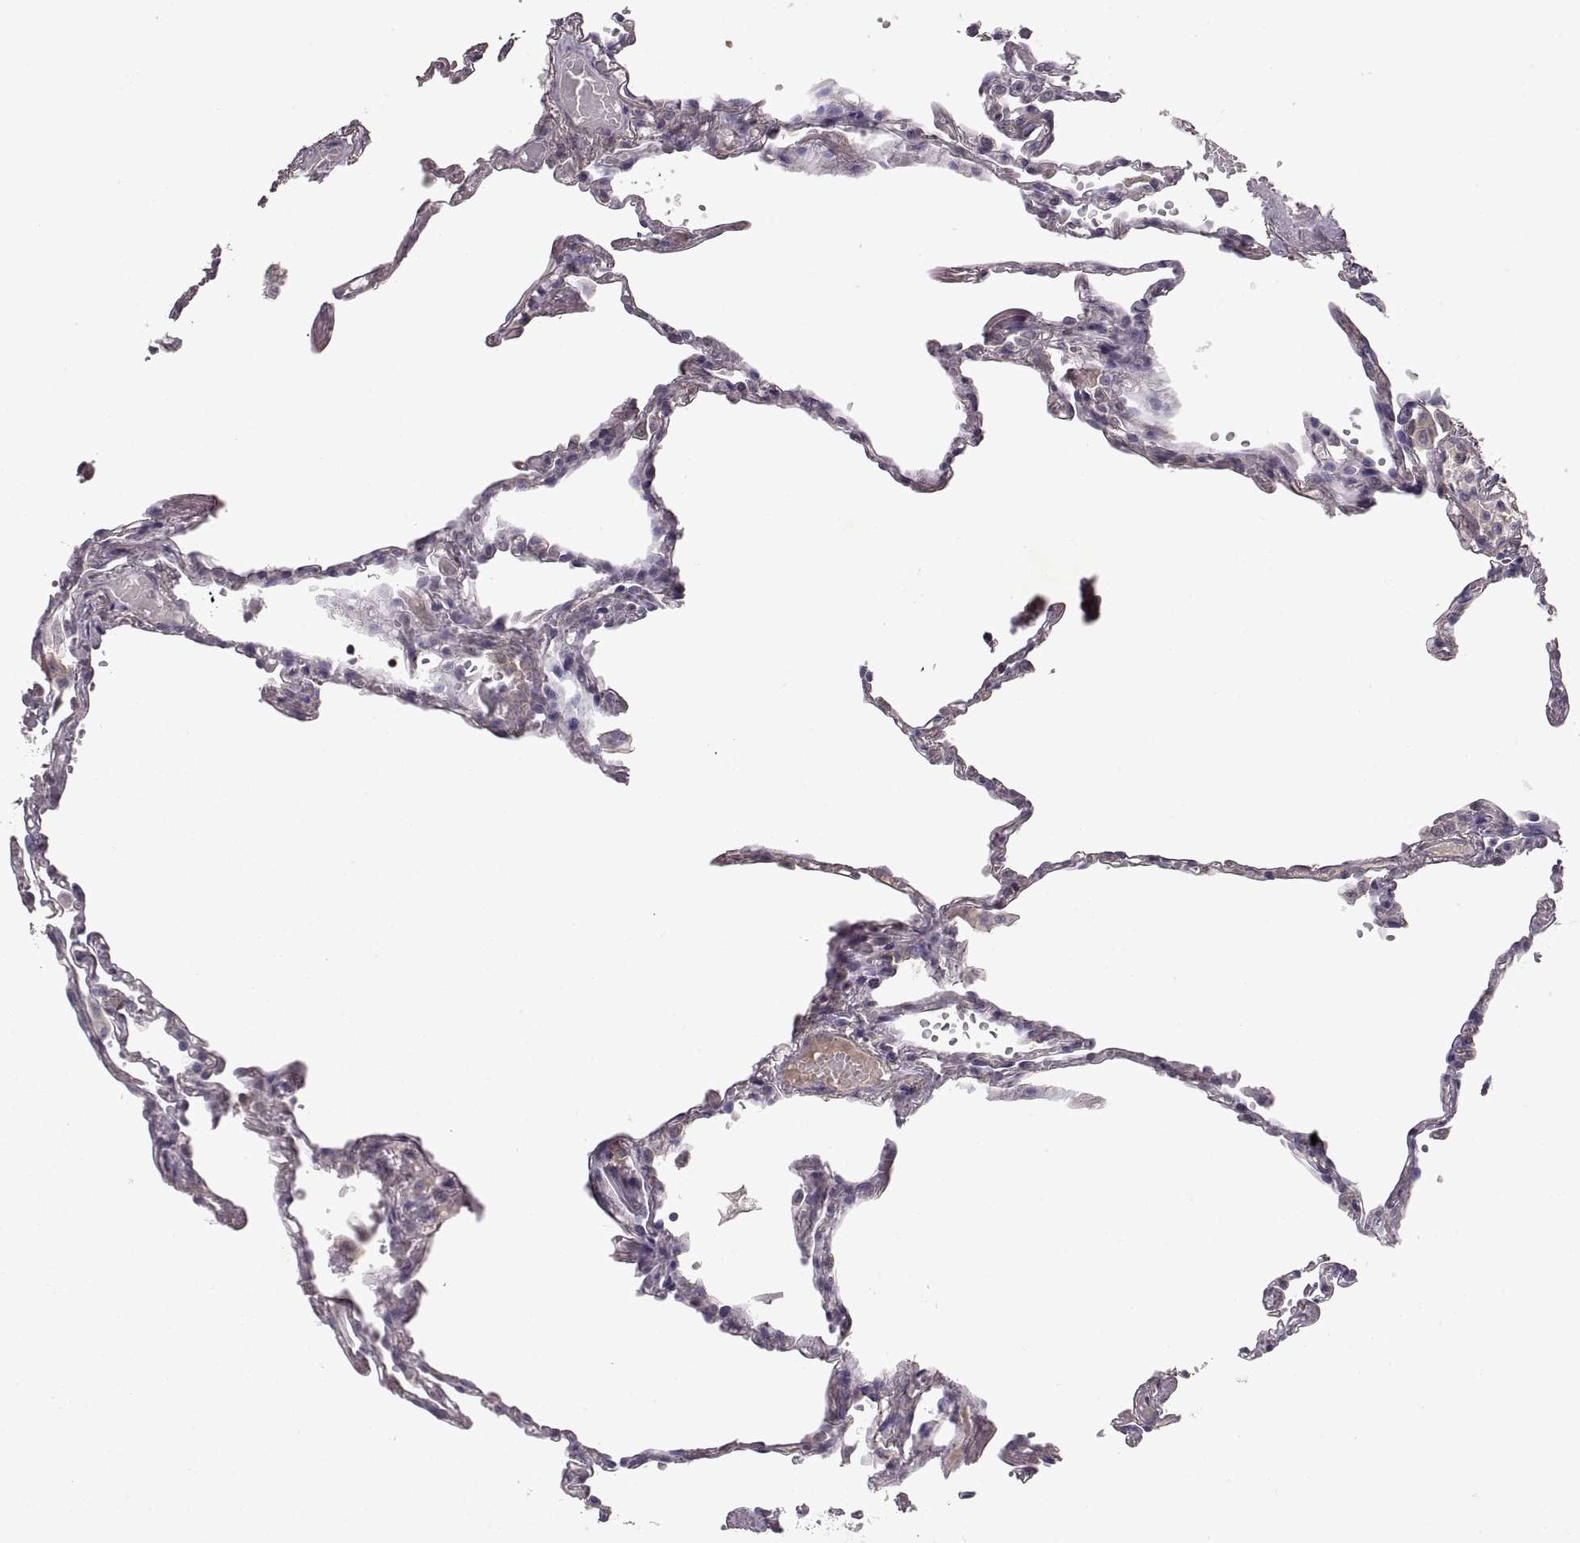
{"staining": {"intensity": "negative", "quantity": "none", "location": "none"}, "tissue": "lung", "cell_type": "Alveolar cells", "image_type": "normal", "snomed": [{"axis": "morphology", "description": "Normal tissue, NOS"}, {"axis": "topography", "description": "Lung"}], "caption": "This is an immunohistochemistry (IHC) photomicrograph of benign lung. There is no positivity in alveolar cells.", "gene": "ADAM11", "patient": {"sex": "male", "age": 78}}